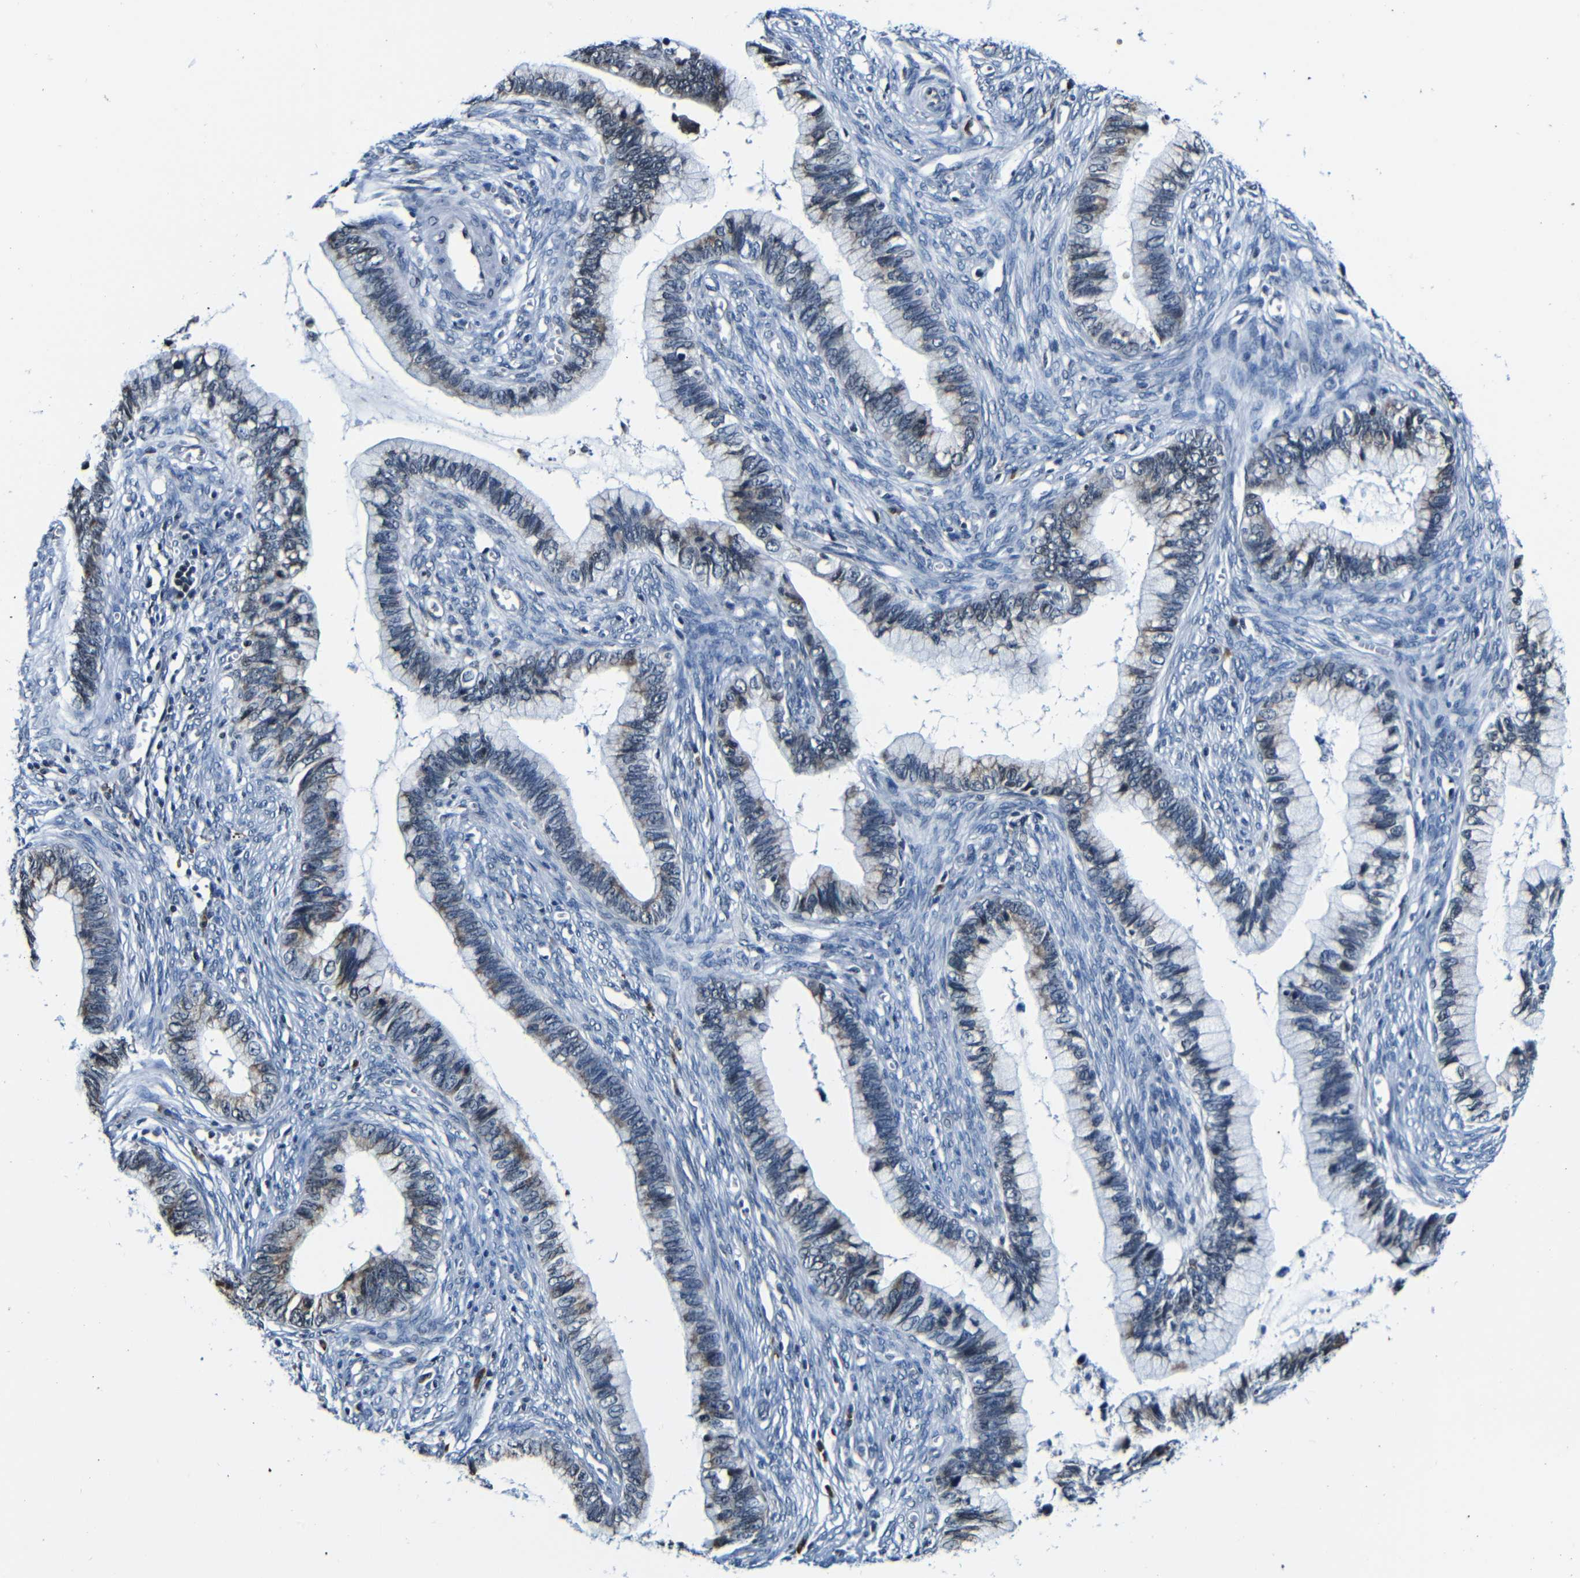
{"staining": {"intensity": "moderate", "quantity": "<25%", "location": "cytoplasmic/membranous"}, "tissue": "cervical cancer", "cell_type": "Tumor cells", "image_type": "cancer", "snomed": [{"axis": "morphology", "description": "Adenocarcinoma, NOS"}, {"axis": "topography", "description": "Cervix"}], "caption": "A photomicrograph of cervical adenocarcinoma stained for a protein shows moderate cytoplasmic/membranous brown staining in tumor cells. (brown staining indicates protein expression, while blue staining denotes nuclei).", "gene": "NCBP3", "patient": {"sex": "female", "age": 44}}